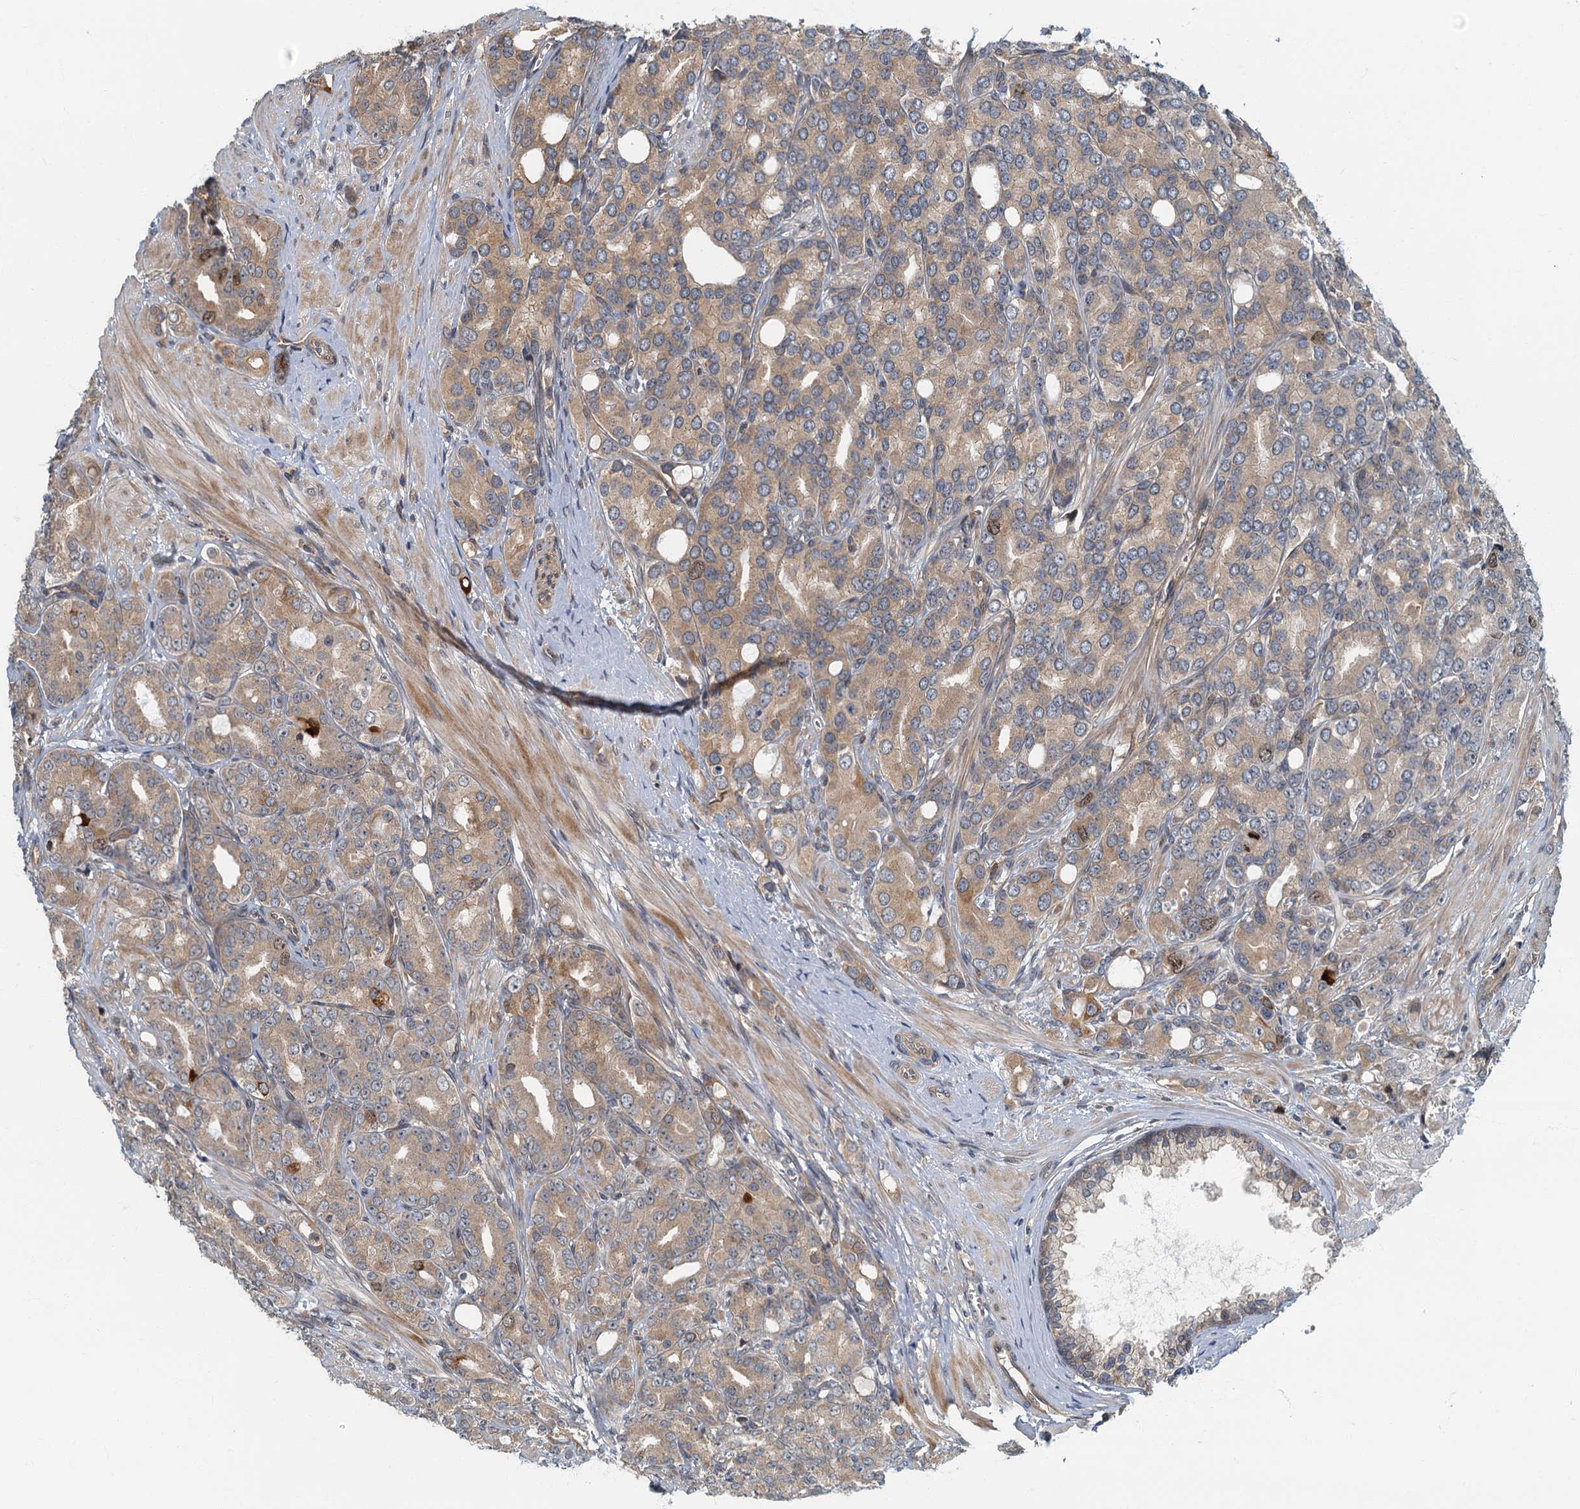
{"staining": {"intensity": "weak", "quantity": ">75%", "location": "cytoplasmic/membranous"}, "tissue": "prostate cancer", "cell_type": "Tumor cells", "image_type": "cancer", "snomed": [{"axis": "morphology", "description": "Adenocarcinoma, High grade"}, {"axis": "topography", "description": "Prostate"}], "caption": "DAB immunohistochemical staining of prostate adenocarcinoma (high-grade) reveals weak cytoplasmic/membranous protein staining in about >75% of tumor cells.", "gene": "CKAP2L", "patient": {"sex": "male", "age": 62}}